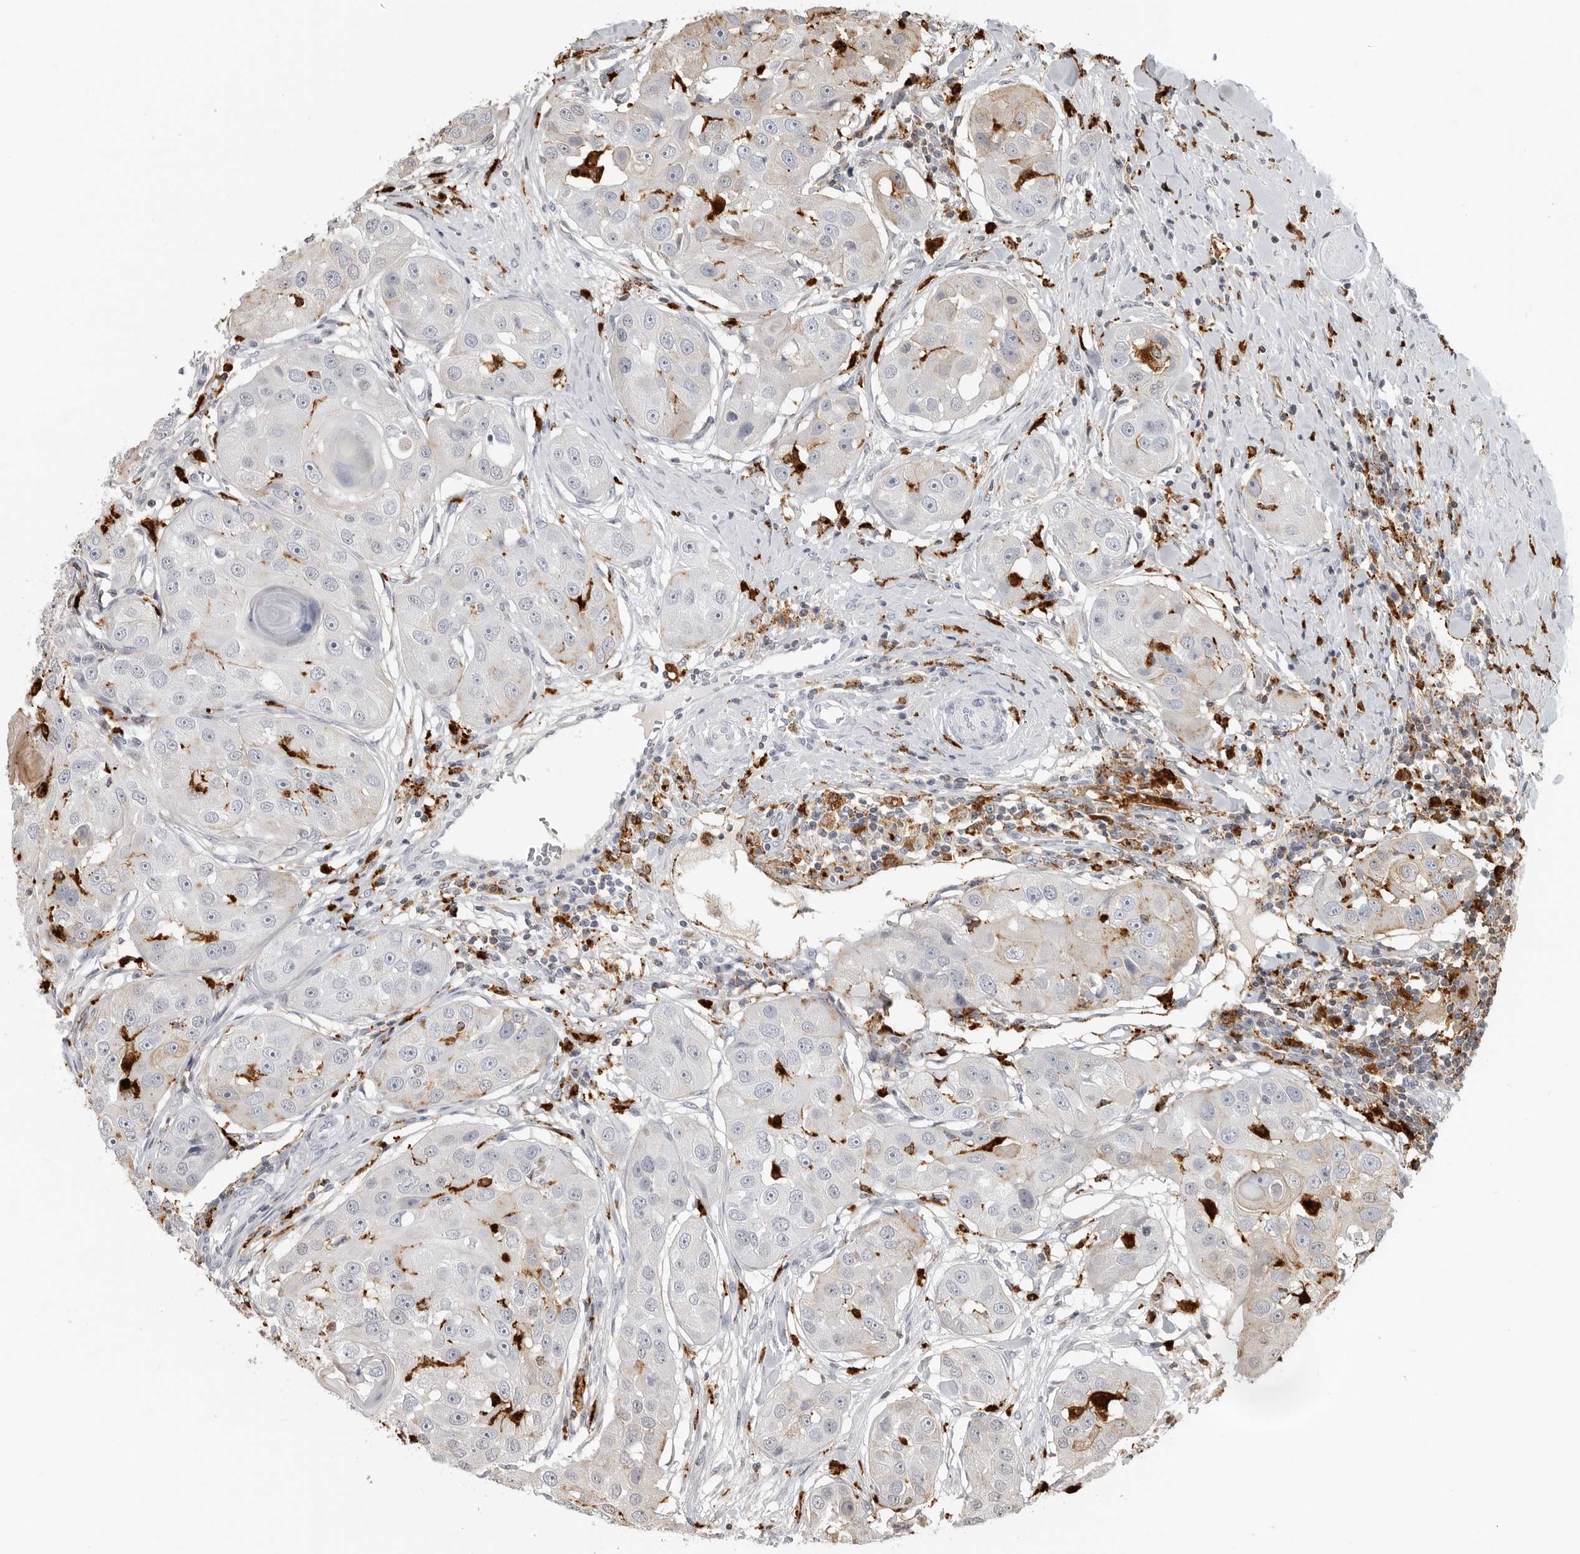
{"staining": {"intensity": "weak", "quantity": "<25%", "location": "cytoplasmic/membranous"}, "tissue": "head and neck cancer", "cell_type": "Tumor cells", "image_type": "cancer", "snomed": [{"axis": "morphology", "description": "Normal tissue, NOS"}, {"axis": "morphology", "description": "Squamous cell carcinoma, NOS"}, {"axis": "topography", "description": "Skeletal muscle"}, {"axis": "topography", "description": "Head-Neck"}], "caption": "High power microscopy photomicrograph of an immunohistochemistry image of head and neck squamous cell carcinoma, revealing no significant staining in tumor cells.", "gene": "IFI30", "patient": {"sex": "male", "age": 51}}